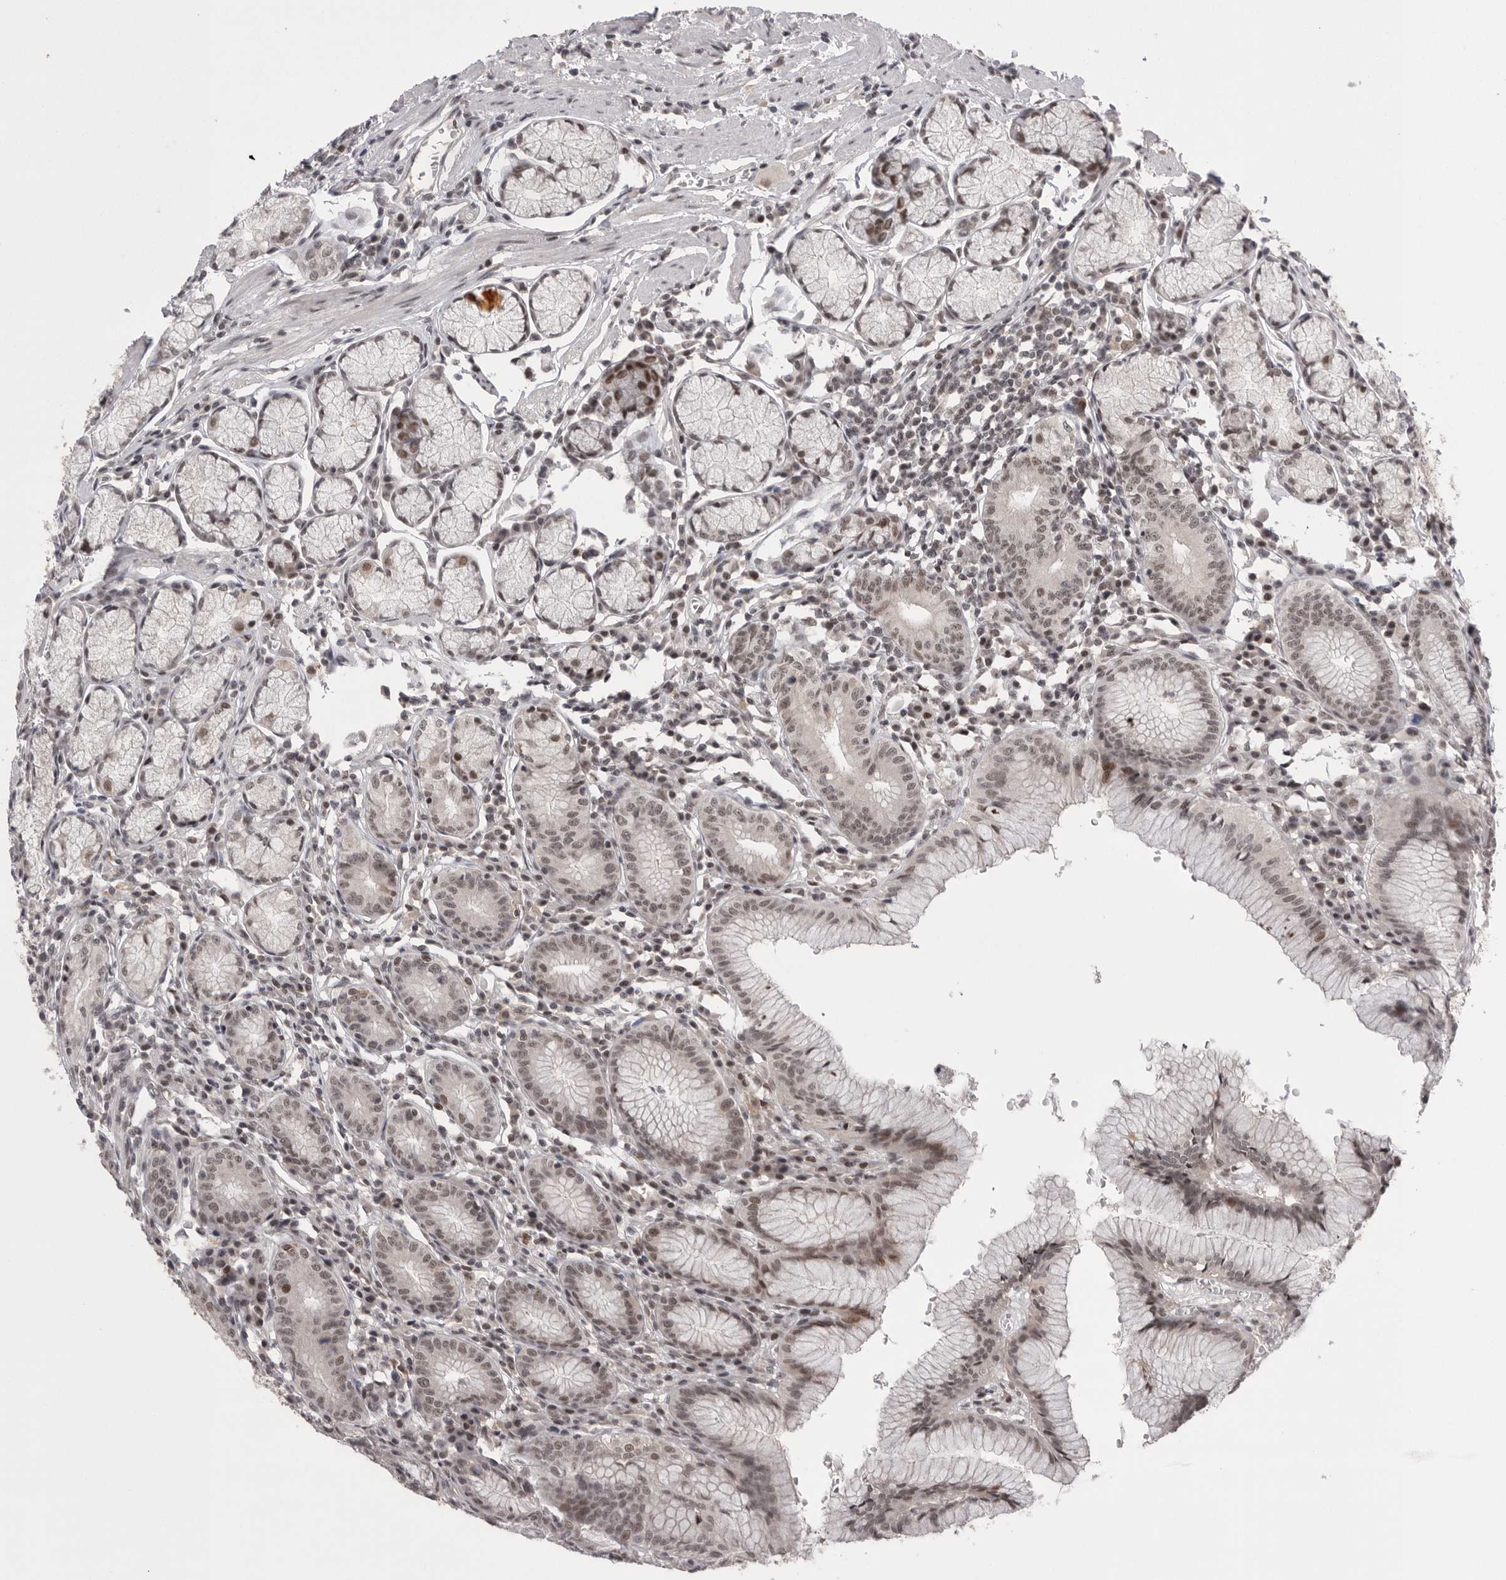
{"staining": {"intensity": "moderate", "quantity": ">75%", "location": "nuclear"}, "tissue": "stomach", "cell_type": "Glandular cells", "image_type": "normal", "snomed": [{"axis": "morphology", "description": "Normal tissue, NOS"}, {"axis": "topography", "description": "Stomach"}], "caption": "Protein staining reveals moderate nuclear positivity in about >75% of glandular cells in normal stomach. Using DAB (3,3'-diaminobenzidine) (brown) and hematoxylin (blue) stains, captured at high magnification using brightfield microscopy.", "gene": "POU5F1", "patient": {"sex": "male", "age": 55}}